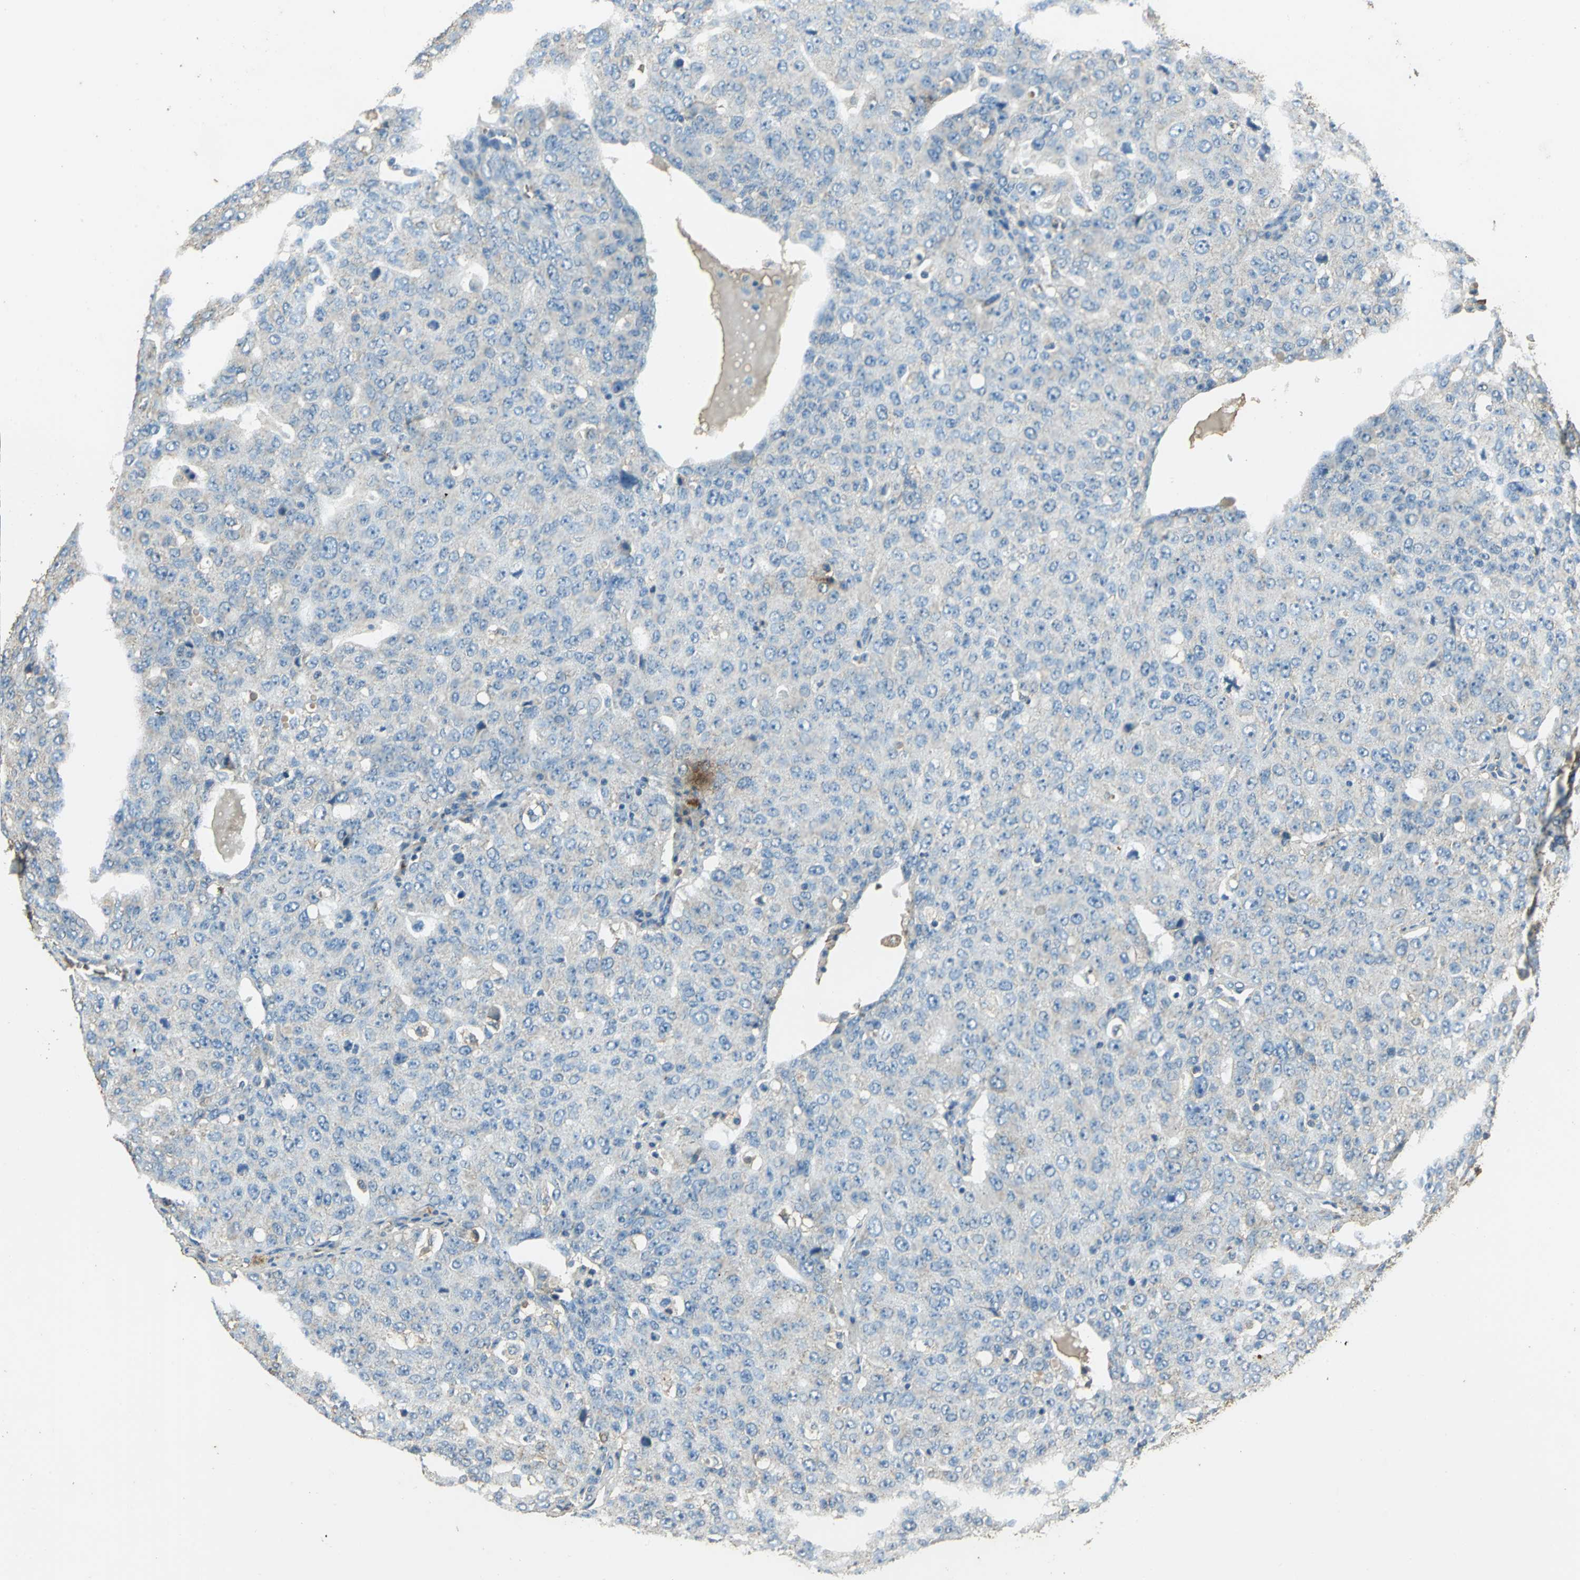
{"staining": {"intensity": "weak", "quantity": "<25%", "location": "cytoplasmic/membranous"}, "tissue": "ovarian cancer", "cell_type": "Tumor cells", "image_type": "cancer", "snomed": [{"axis": "morphology", "description": "Carcinoma, endometroid"}, {"axis": "topography", "description": "Ovary"}], "caption": "An IHC photomicrograph of ovarian endometroid carcinoma is shown. There is no staining in tumor cells of ovarian endometroid carcinoma.", "gene": "TRAPPC2", "patient": {"sex": "female", "age": 62}}